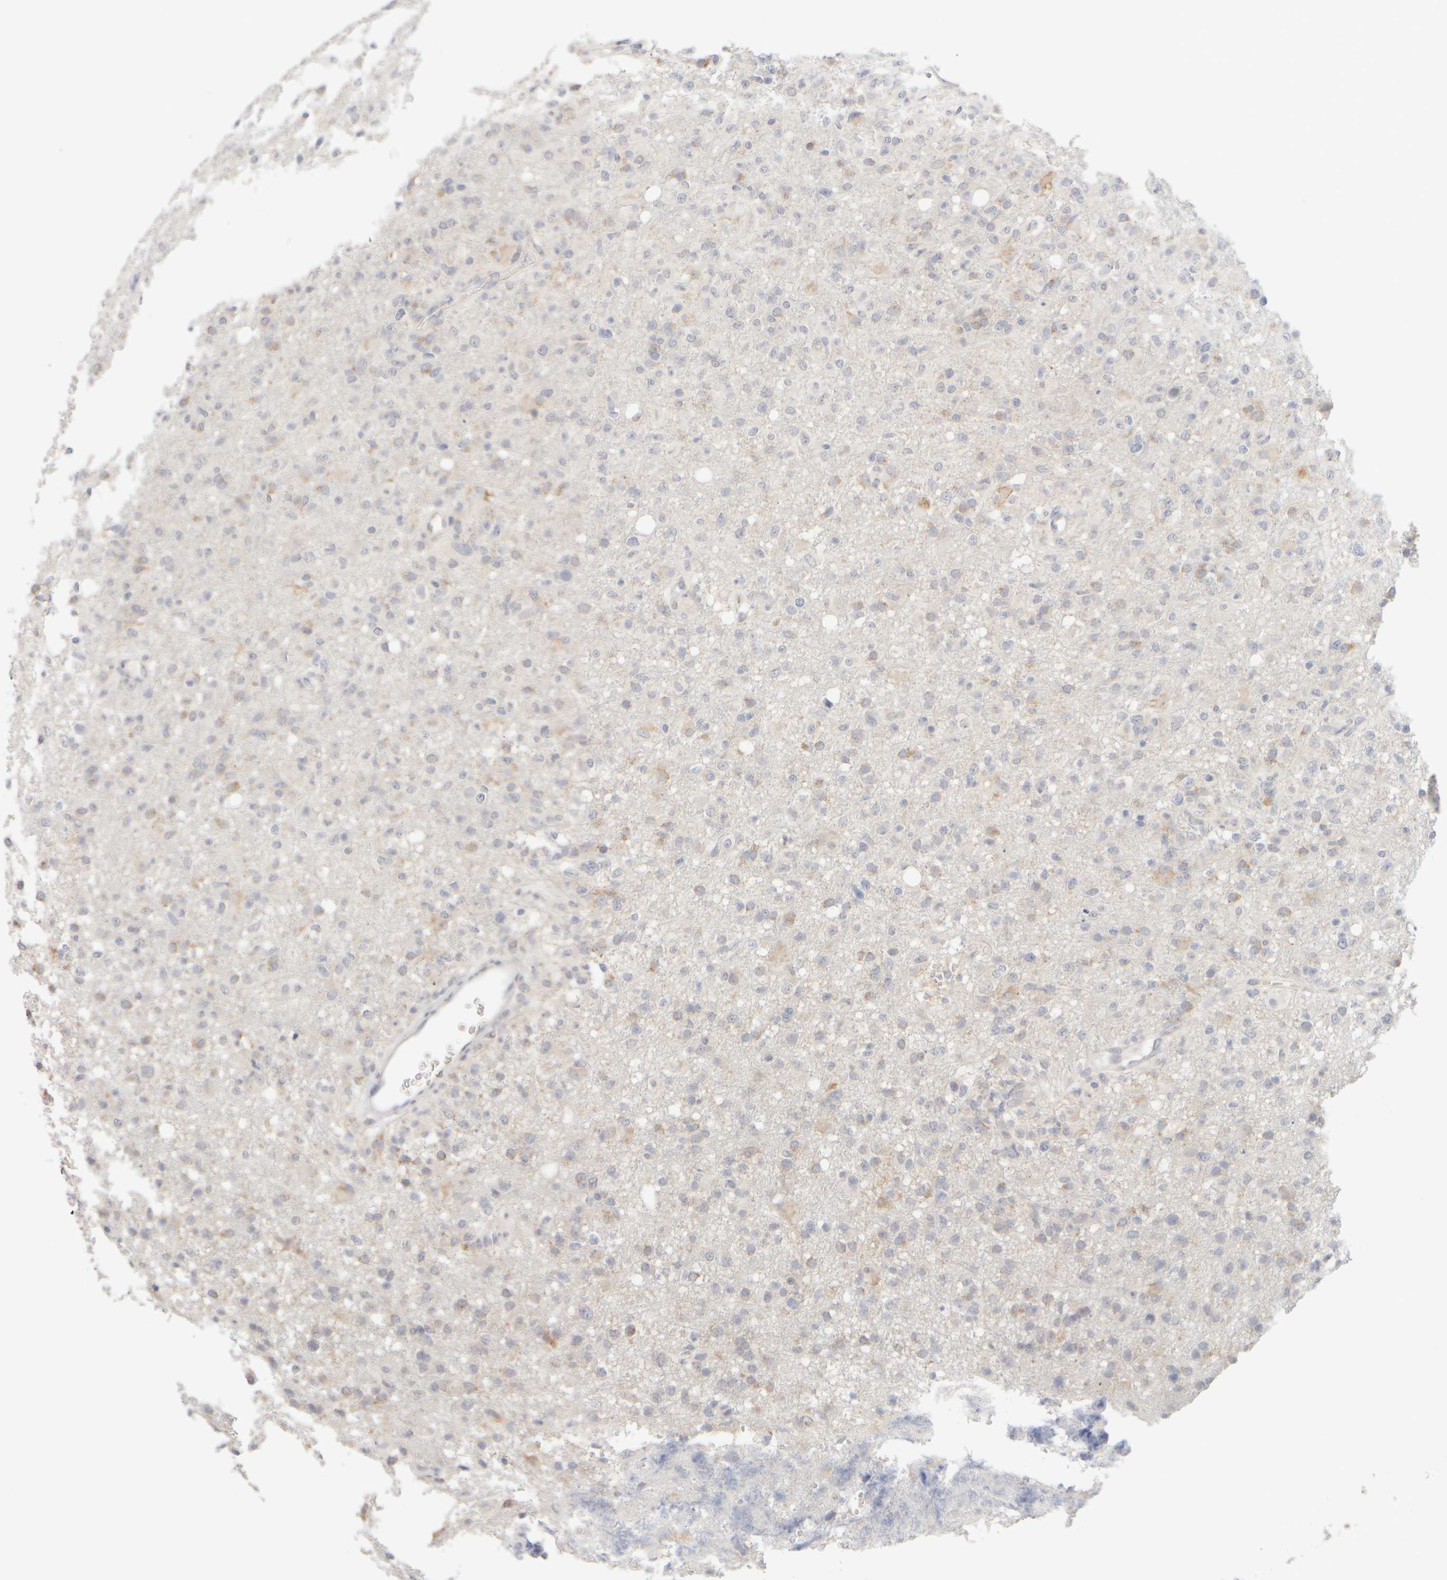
{"staining": {"intensity": "weak", "quantity": "<25%", "location": "cytoplasmic/membranous"}, "tissue": "glioma", "cell_type": "Tumor cells", "image_type": "cancer", "snomed": [{"axis": "morphology", "description": "Glioma, malignant, High grade"}, {"axis": "topography", "description": "Brain"}], "caption": "Human high-grade glioma (malignant) stained for a protein using immunohistochemistry shows no positivity in tumor cells.", "gene": "ZNF112", "patient": {"sex": "female", "age": 57}}